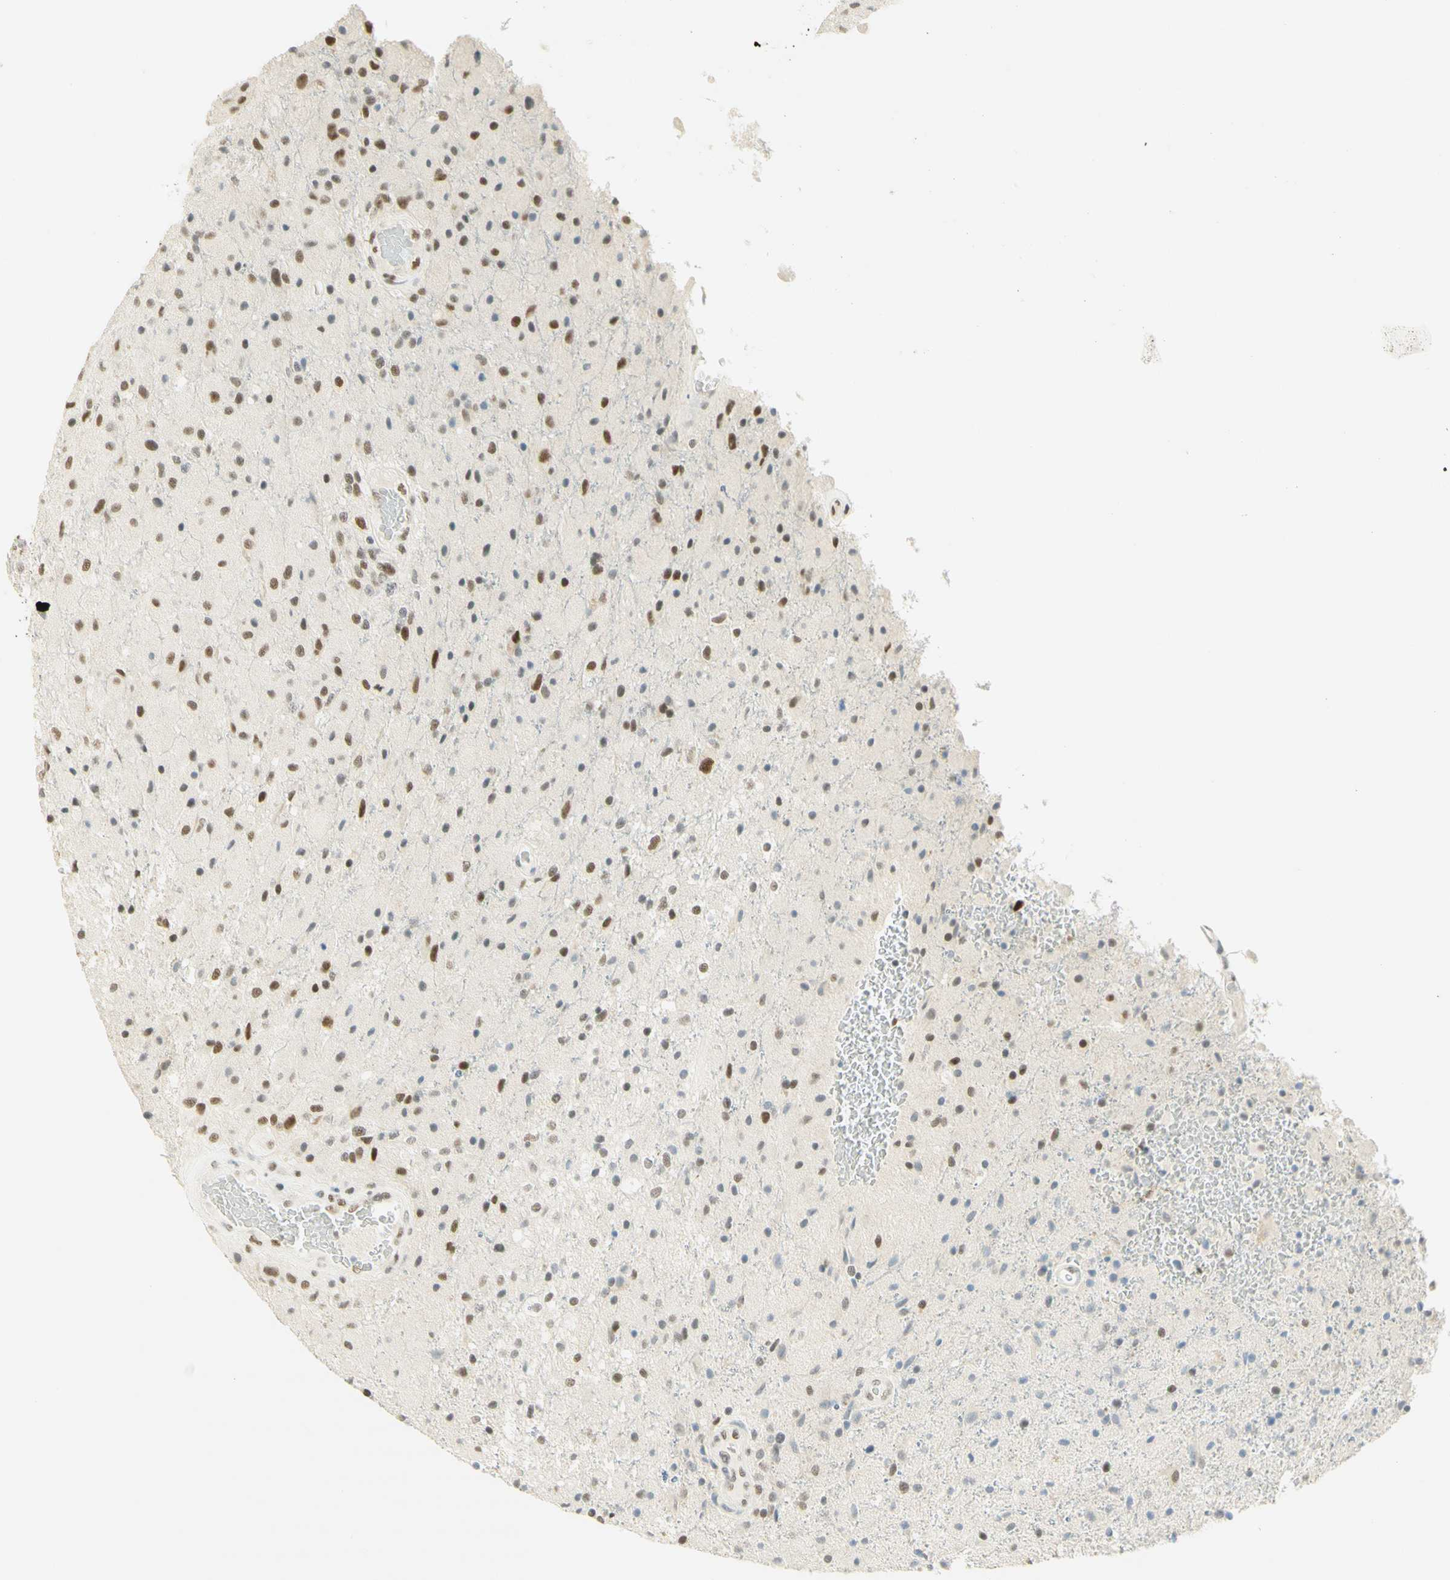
{"staining": {"intensity": "moderate", "quantity": "25%-75%", "location": "nuclear"}, "tissue": "glioma", "cell_type": "Tumor cells", "image_type": "cancer", "snomed": [{"axis": "morphology", "description": "Normal tissue, NOS"}, {"axis": "morphology", "description": "Glioma, malignant, High grade"}, {"axis": "topography", "description": "Cerebral cortex"}], "caption": "This histopathology image reveals malignant high-grade glioma stained with immunohistochemistry to label a protein in brown. The nuclear of tumor cells show moderate positivity for the protein. Nuclei are counter-stained blue.", "gene": "PMS2", "patient": {"sex": "male", "age": 77}}